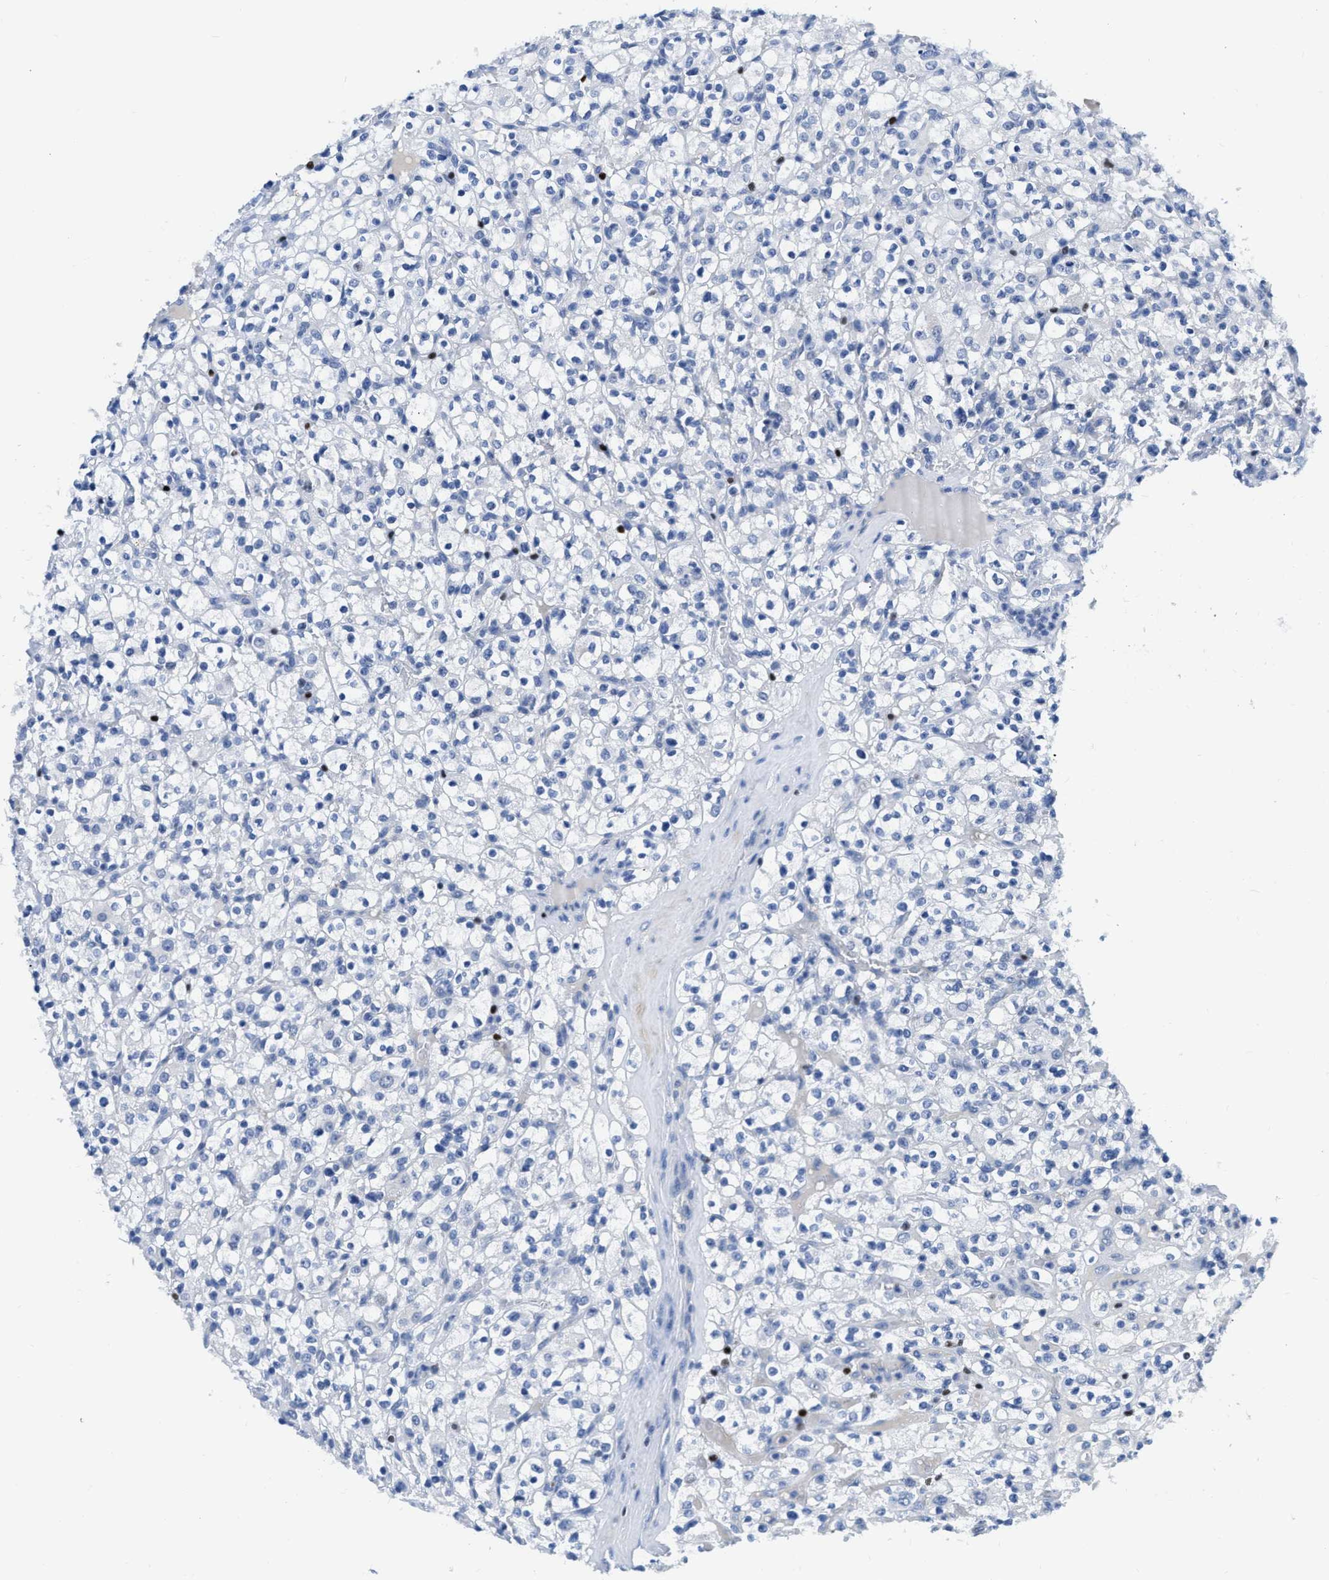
{"staining": {"intensity": "negative", "quantity": "none", "location": "none"}, "tissue": "renal cancer", "cell_type": "Tumor cells", "image_type": "cancer", "snomed": [{"axis": "morphology", "description": "Normal tissue, NOS"}, {"axis": "morphology", "description": "Adenocarcinoma, NOS"}, {"axis": "topography", "description": "Kidney"}], "caption": "An immunohistochemistry image of renal cancer is shown. There is no staining in tumor cells of renal cancer. (Stains: DAB IHC with hematoxylin counter stain, Microscopy: brightfield microscopy at high magnification).", "gene": "TCF7", "patient": {"sex": "female", "age": 72}}